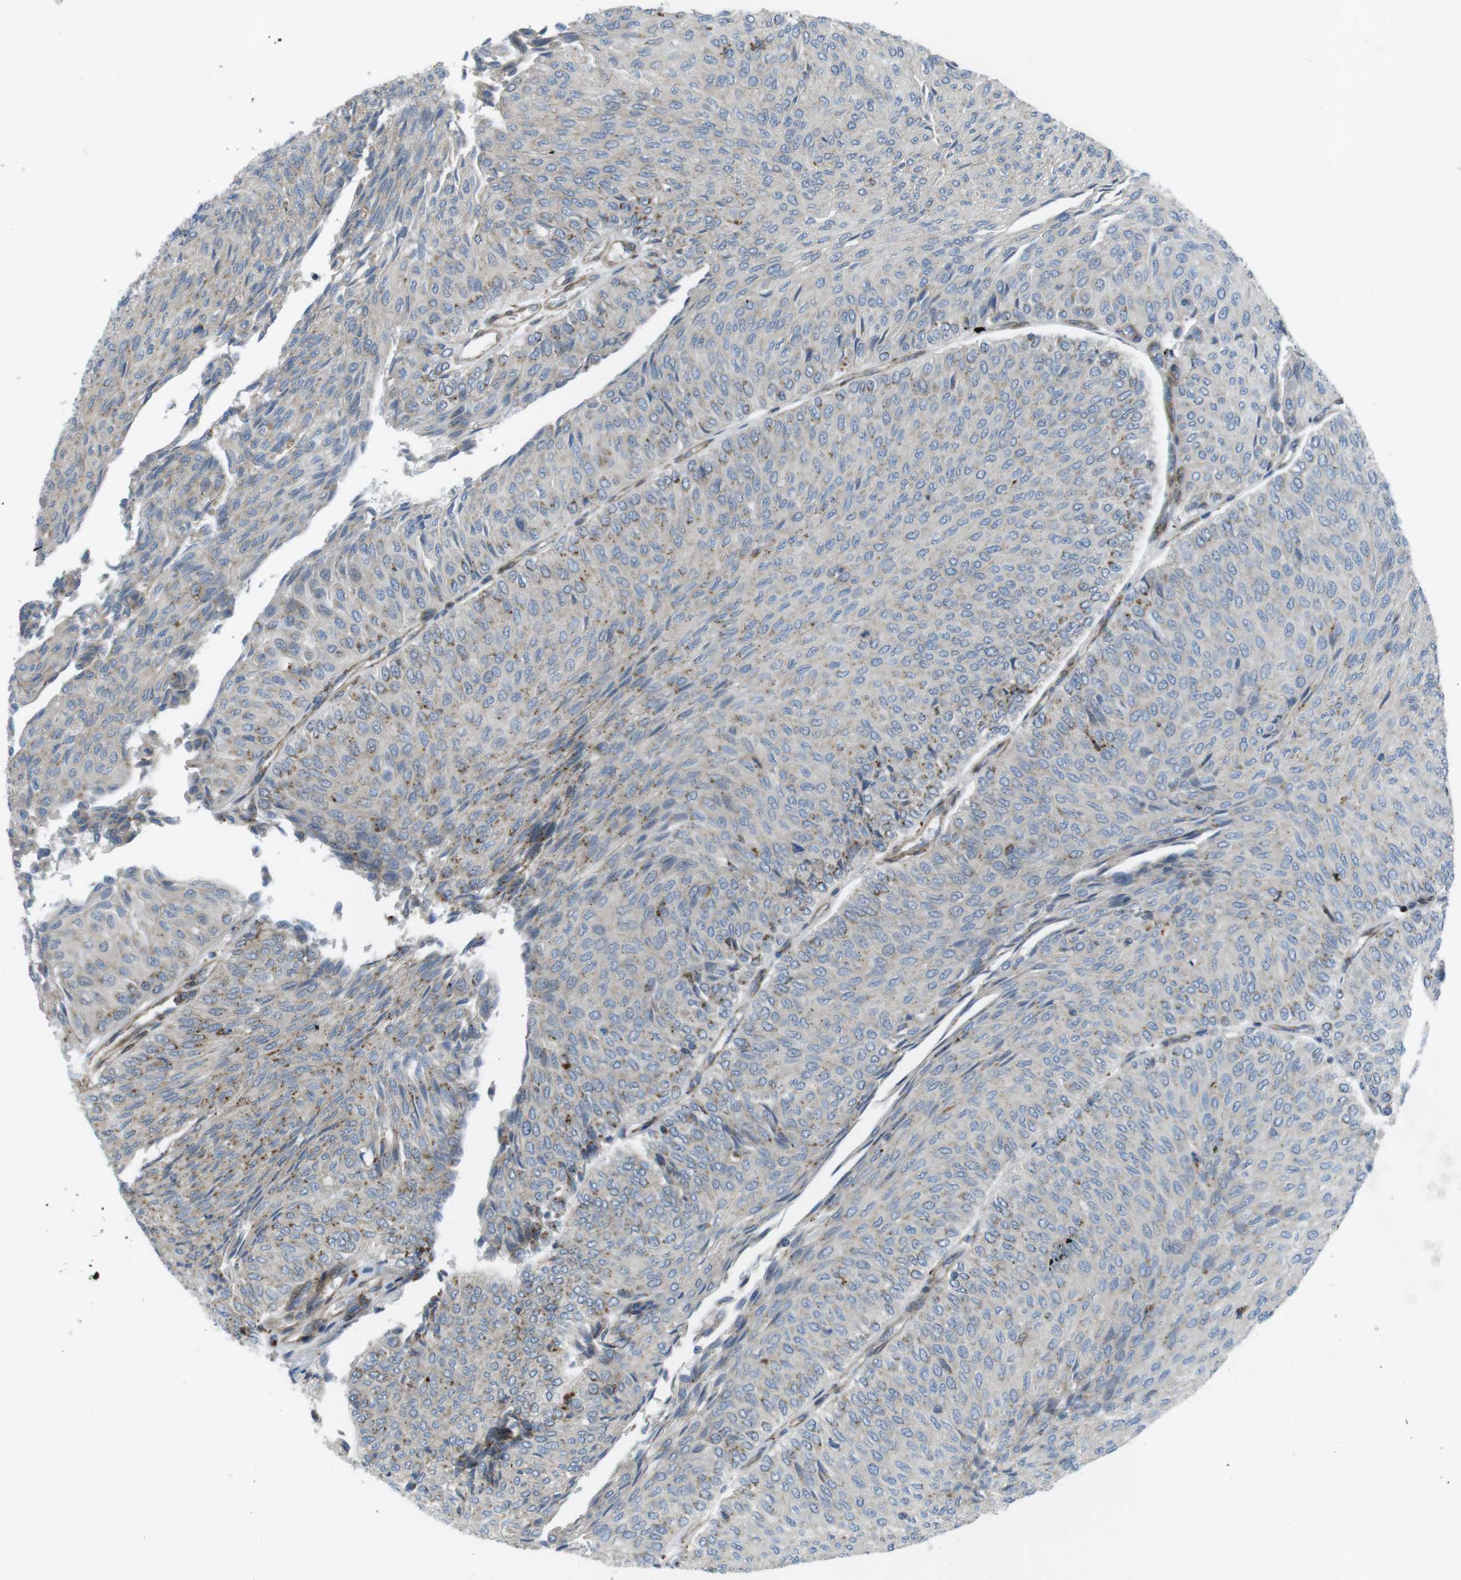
{"staining": {"intensity": "negative", "quantity": "none", "location": "none"}, "tissue": "urothelial cancer", "cell_type": "Tumor cells", "image_type": "cancer", "snomed": [{"axis": "morphology", "description": "Urothelial carcinoma, Low grade"}, {"axis": "topography", "description": "Urinary bladder"}], "caption": "There is no significant positivity in tumor cells of urothelial carcinoma (low-grade).", "gene": "KANK2", "patient": {"sex": "male", "age": 78}}